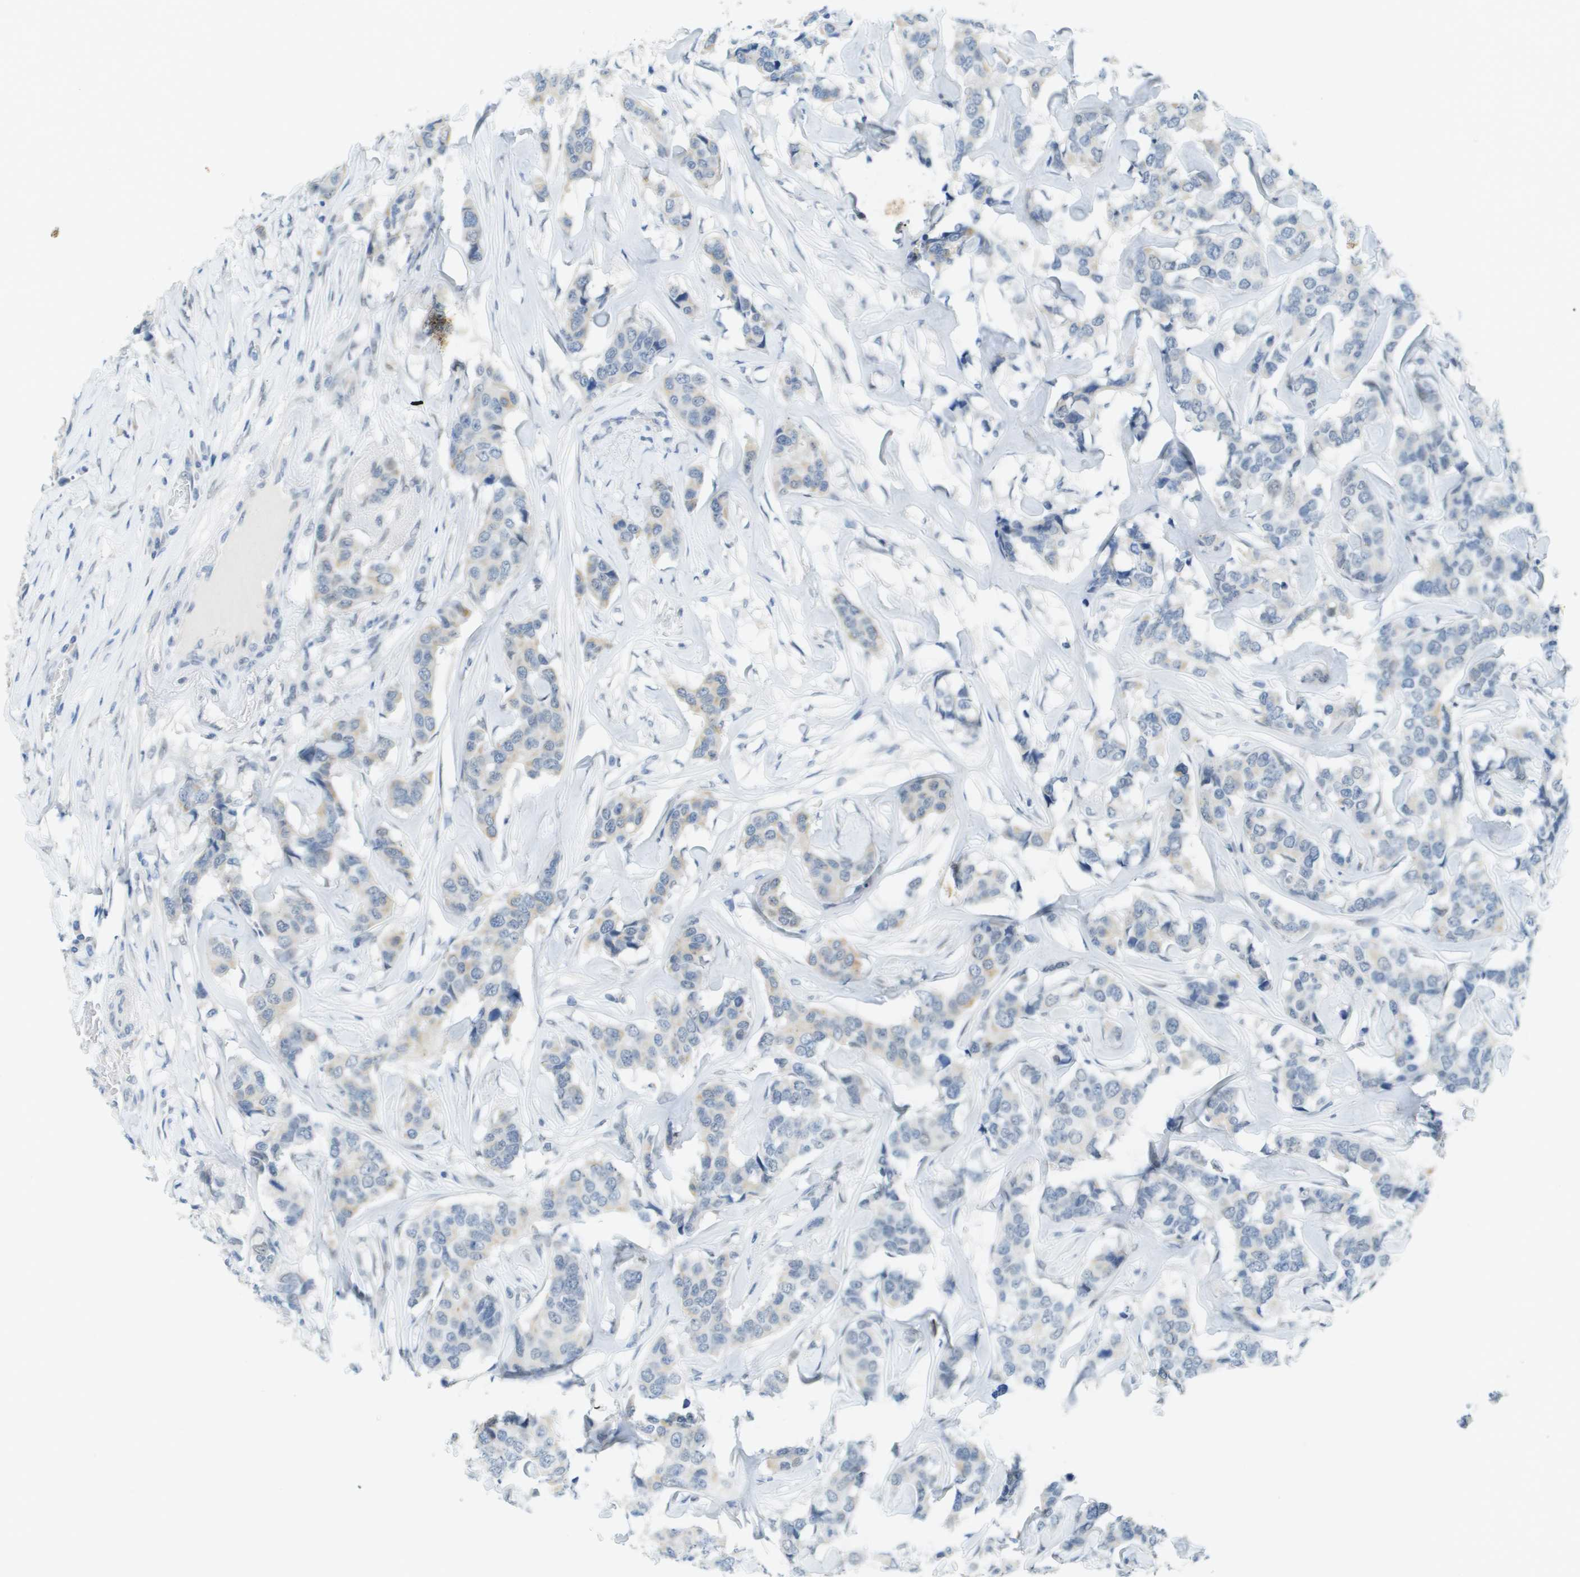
{"staining": {"intensity": "negative", "quantity": "none", "location": "none"}, "tissue": "breast cancer", "cell_type": "Tumor cells", "image_type": "cancer", "snomed": [{"axis": "morphology", "description": "Lobular carcinoma"}, {"axis": "topography", "description": "Breast"}], "caption": "Photomicrograph shows no protein positivity in tumor cells of breast cancer (lobular carcinoma) tissue.", "gene": "ARID1B", "patient": {"sex": "female", "age": 59}}